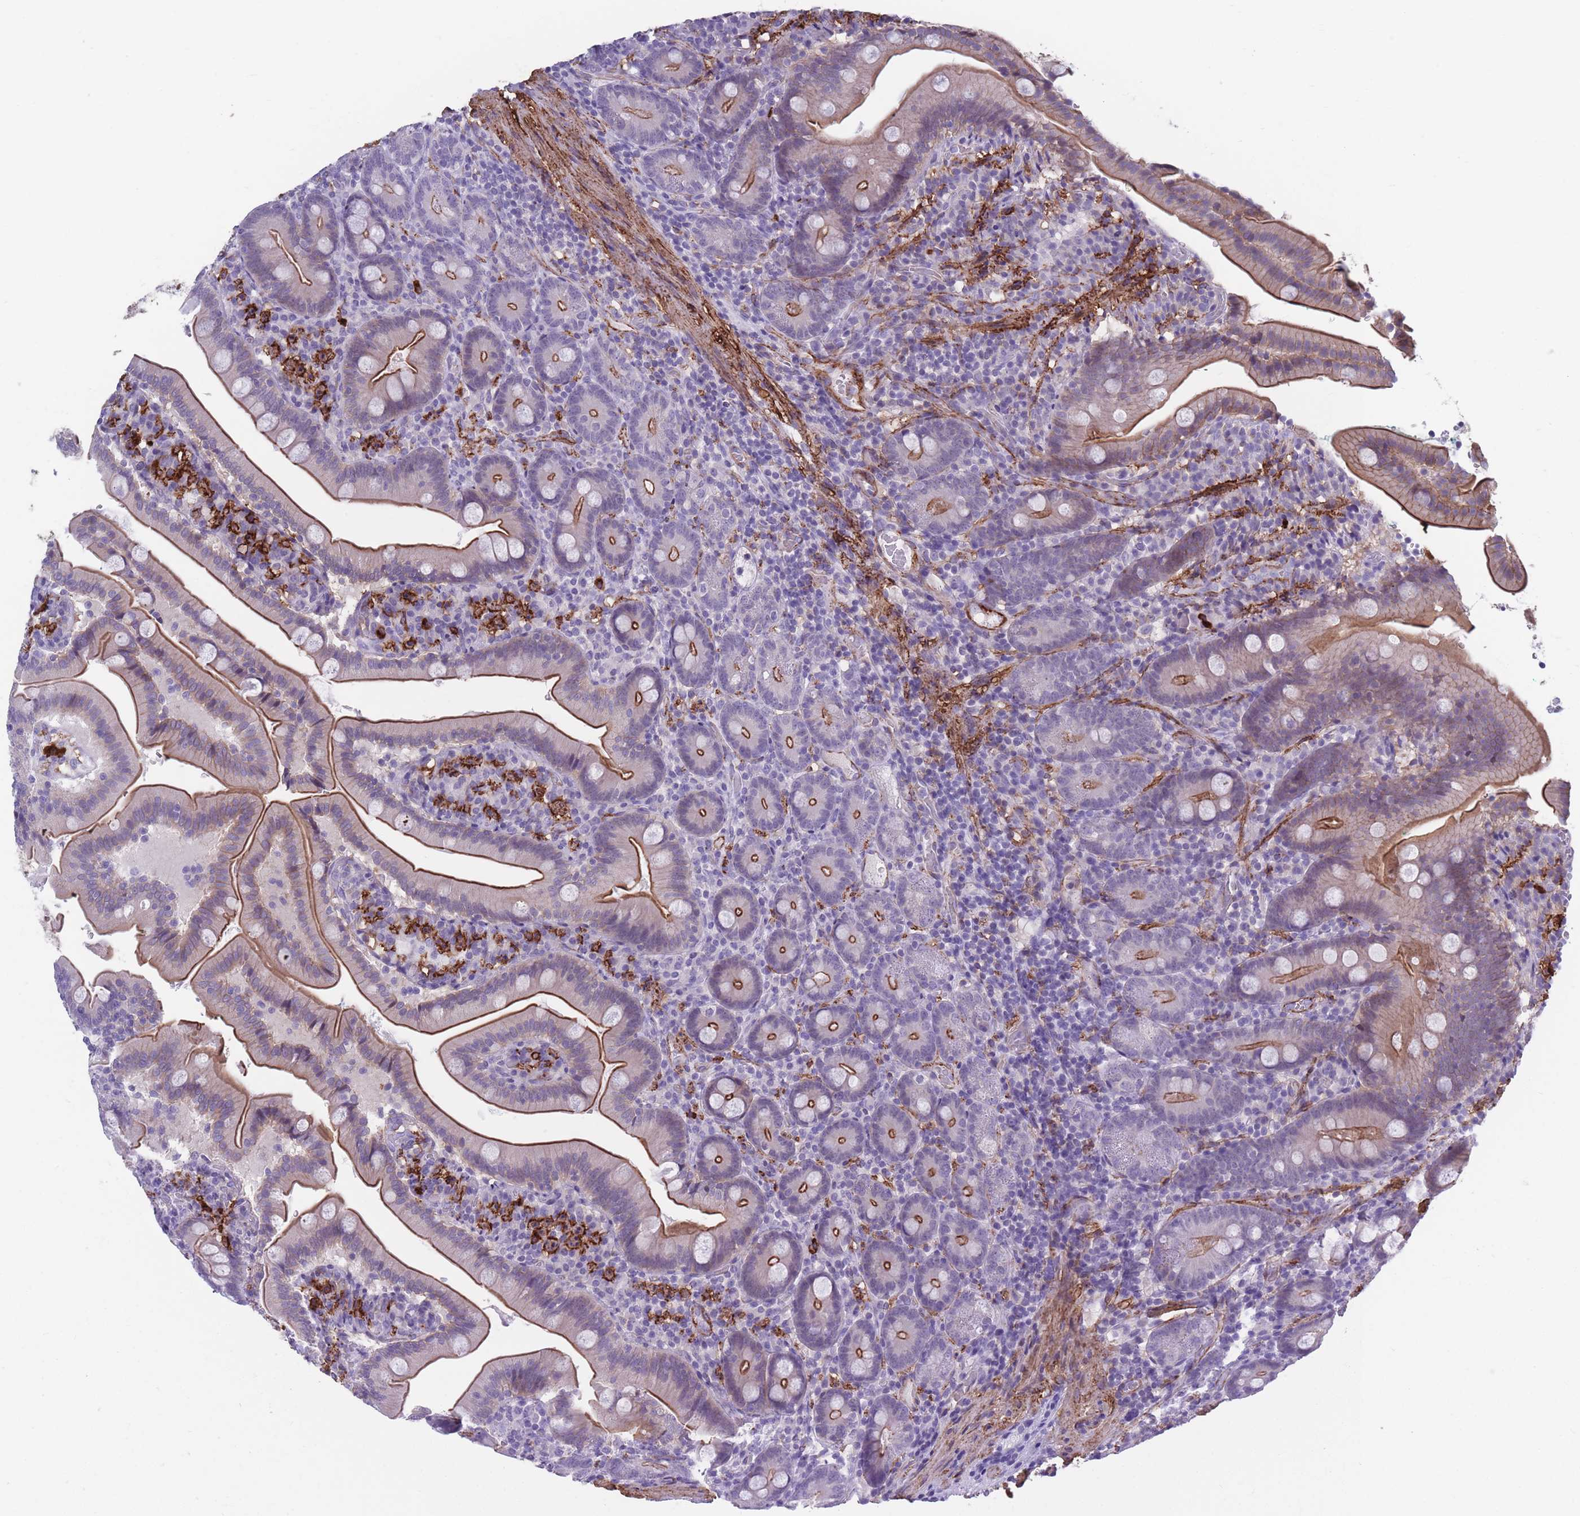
{"staining": {"intensity": "moderate", "quantity": ">75%", "location": "cytoplasmic/membranous"}, "tissue": "duodenum", "cell_type": "Glandular cells", "image_type": "normal", "snomed": [{"axis": "morphology", "description": "Normal tissue, NOS"}, {"axis": "topography", "description": "Duodenum"}], "caption": "IHC image of benign human duodenum stained for a protein (brown), which shows medium levels of moderate cytoplasmic/membranous staining in about >75% of glandular cells.", "gene": "DPYD", "patient": {"sex": "female", "age": 67}}